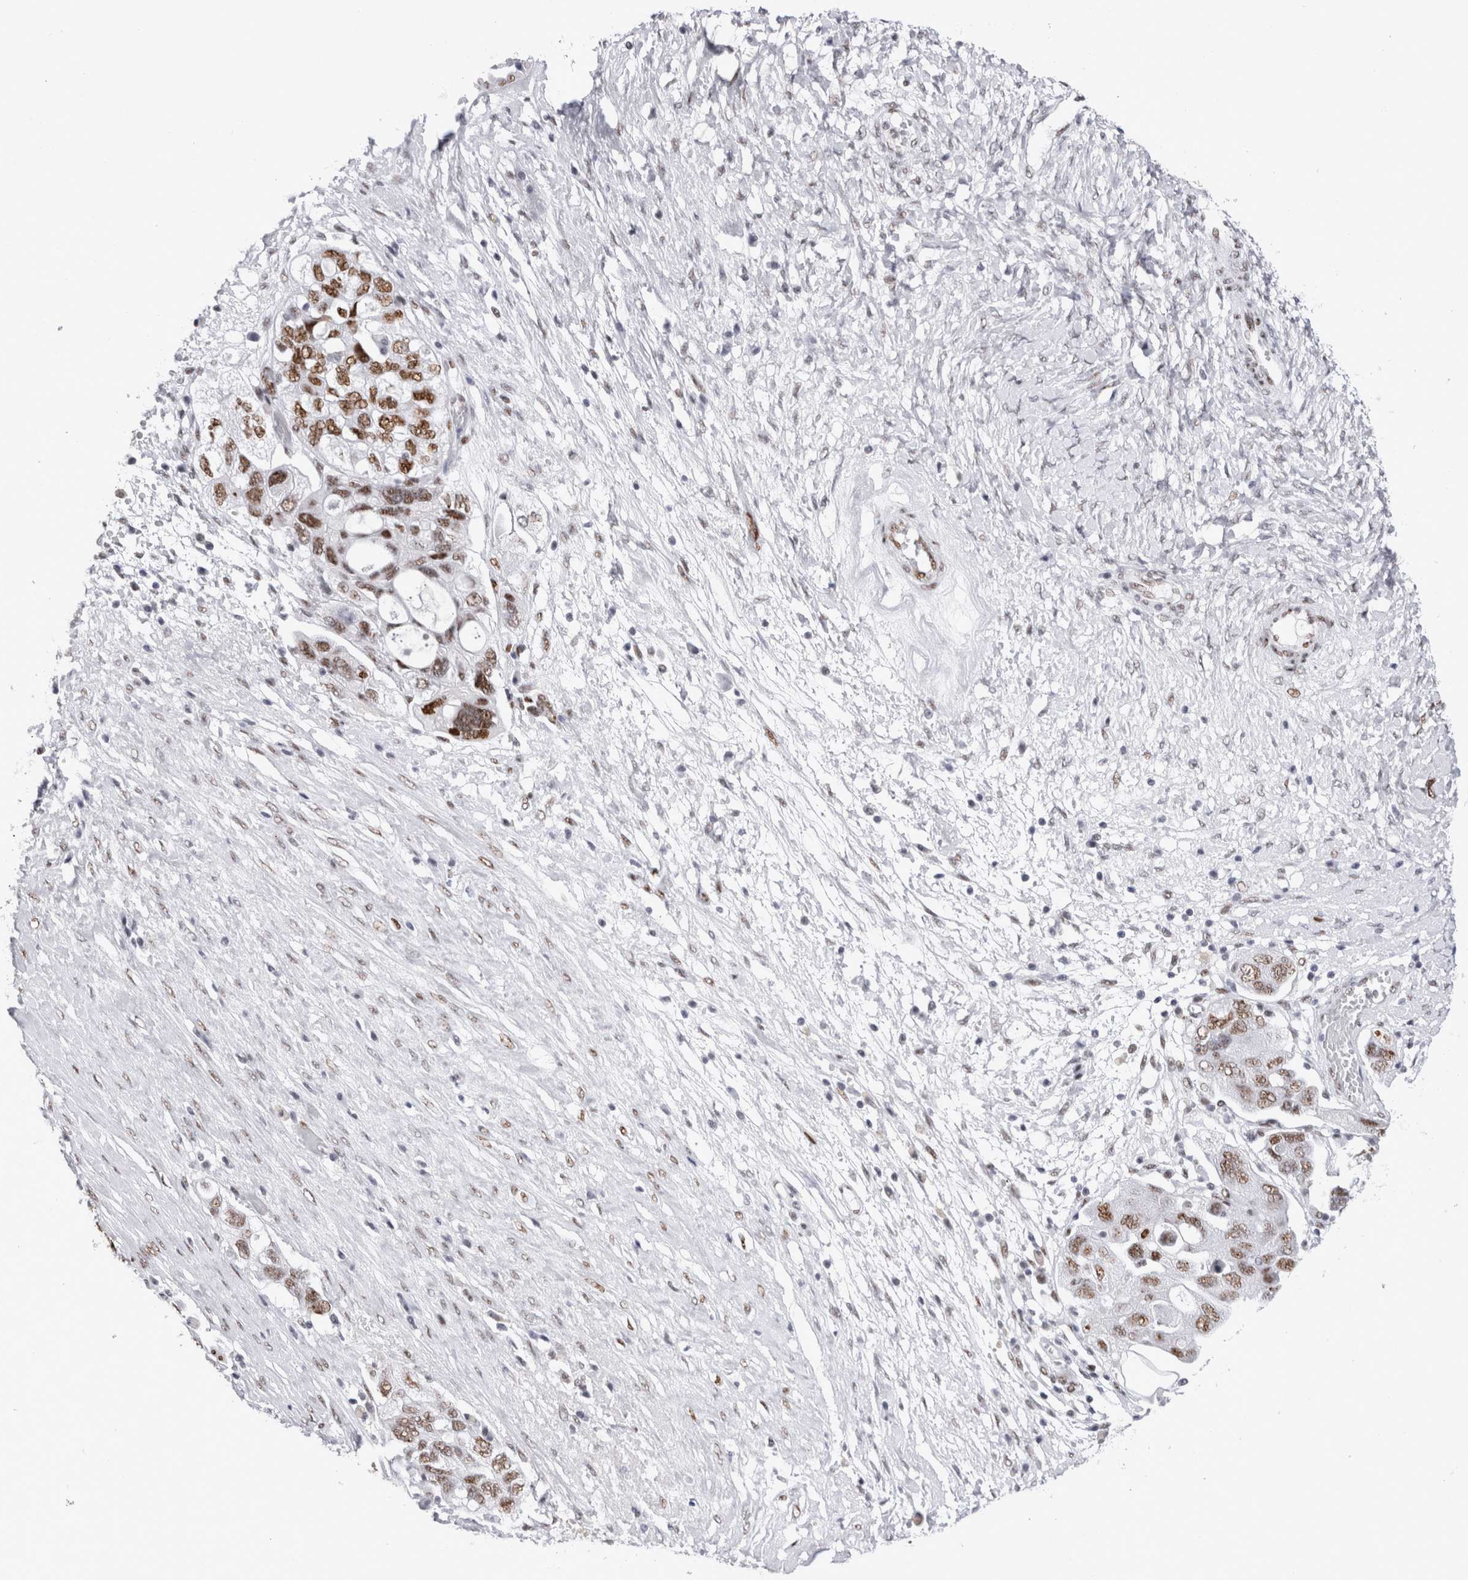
{"staining": {"intensity": "moderate", "quantity": ">75%", "location": "nuclear"}, "tissue": "ovarian cancer", "cell_type": "Tumor cells", "image_type": "cancer", "snomed": [{"axis": "morphology", "description": "Carcinoma, NOS"}, {"axis": "morphology", "description": "Cystadenocarcinoma, serous, NOS"}, {"axis": "topography", "description": "Ovary"}], "caption": "An image of human serous cystadenocarcinoma (ovarian) stained for a protein shows moderate nuclear brown staining in tumor cells. (DAB IHC, brown staining for protein, blue staining for nuclei).", "gene": "RBM6", "patient": {"sex": "female", "age": 69}}